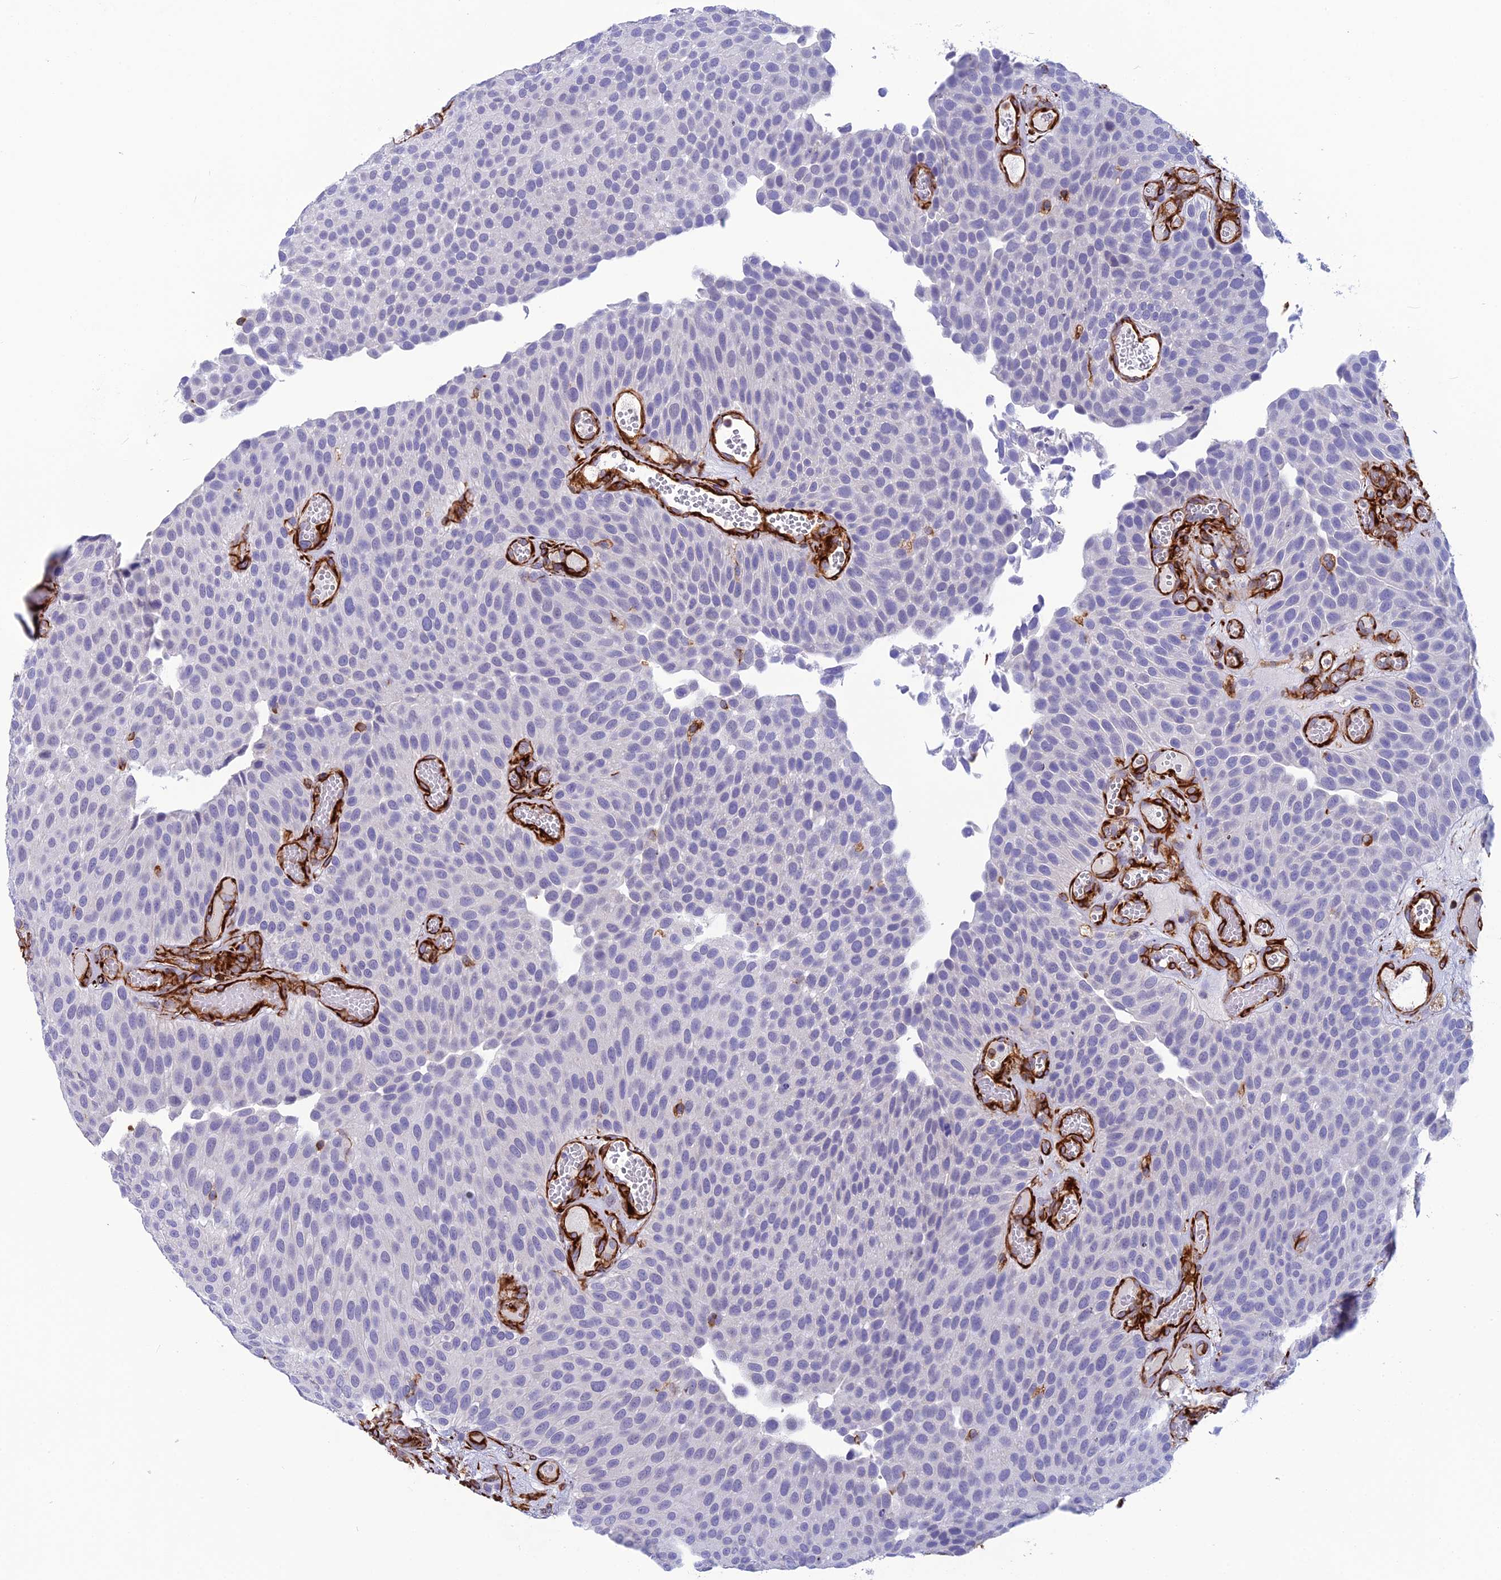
{"staining": {"intensity": "negative", "quantity": "none", "location": "none"}, "tissue": "urothelial cancer", "cell_type": "Tumor cells", "image_type": "cancer", "snomed": [{"axis": "morphology", "description": "Urothelial carcinoma, Low grade"}, {"axis": "topography", "description": "Urinary bladder"}], "caption": "Tumor cells are negative for brown protein staining in urothelial carcinoma (low-grade).", "gene": "FBXL20", "patient": {"sex": "male", "age": 89}}